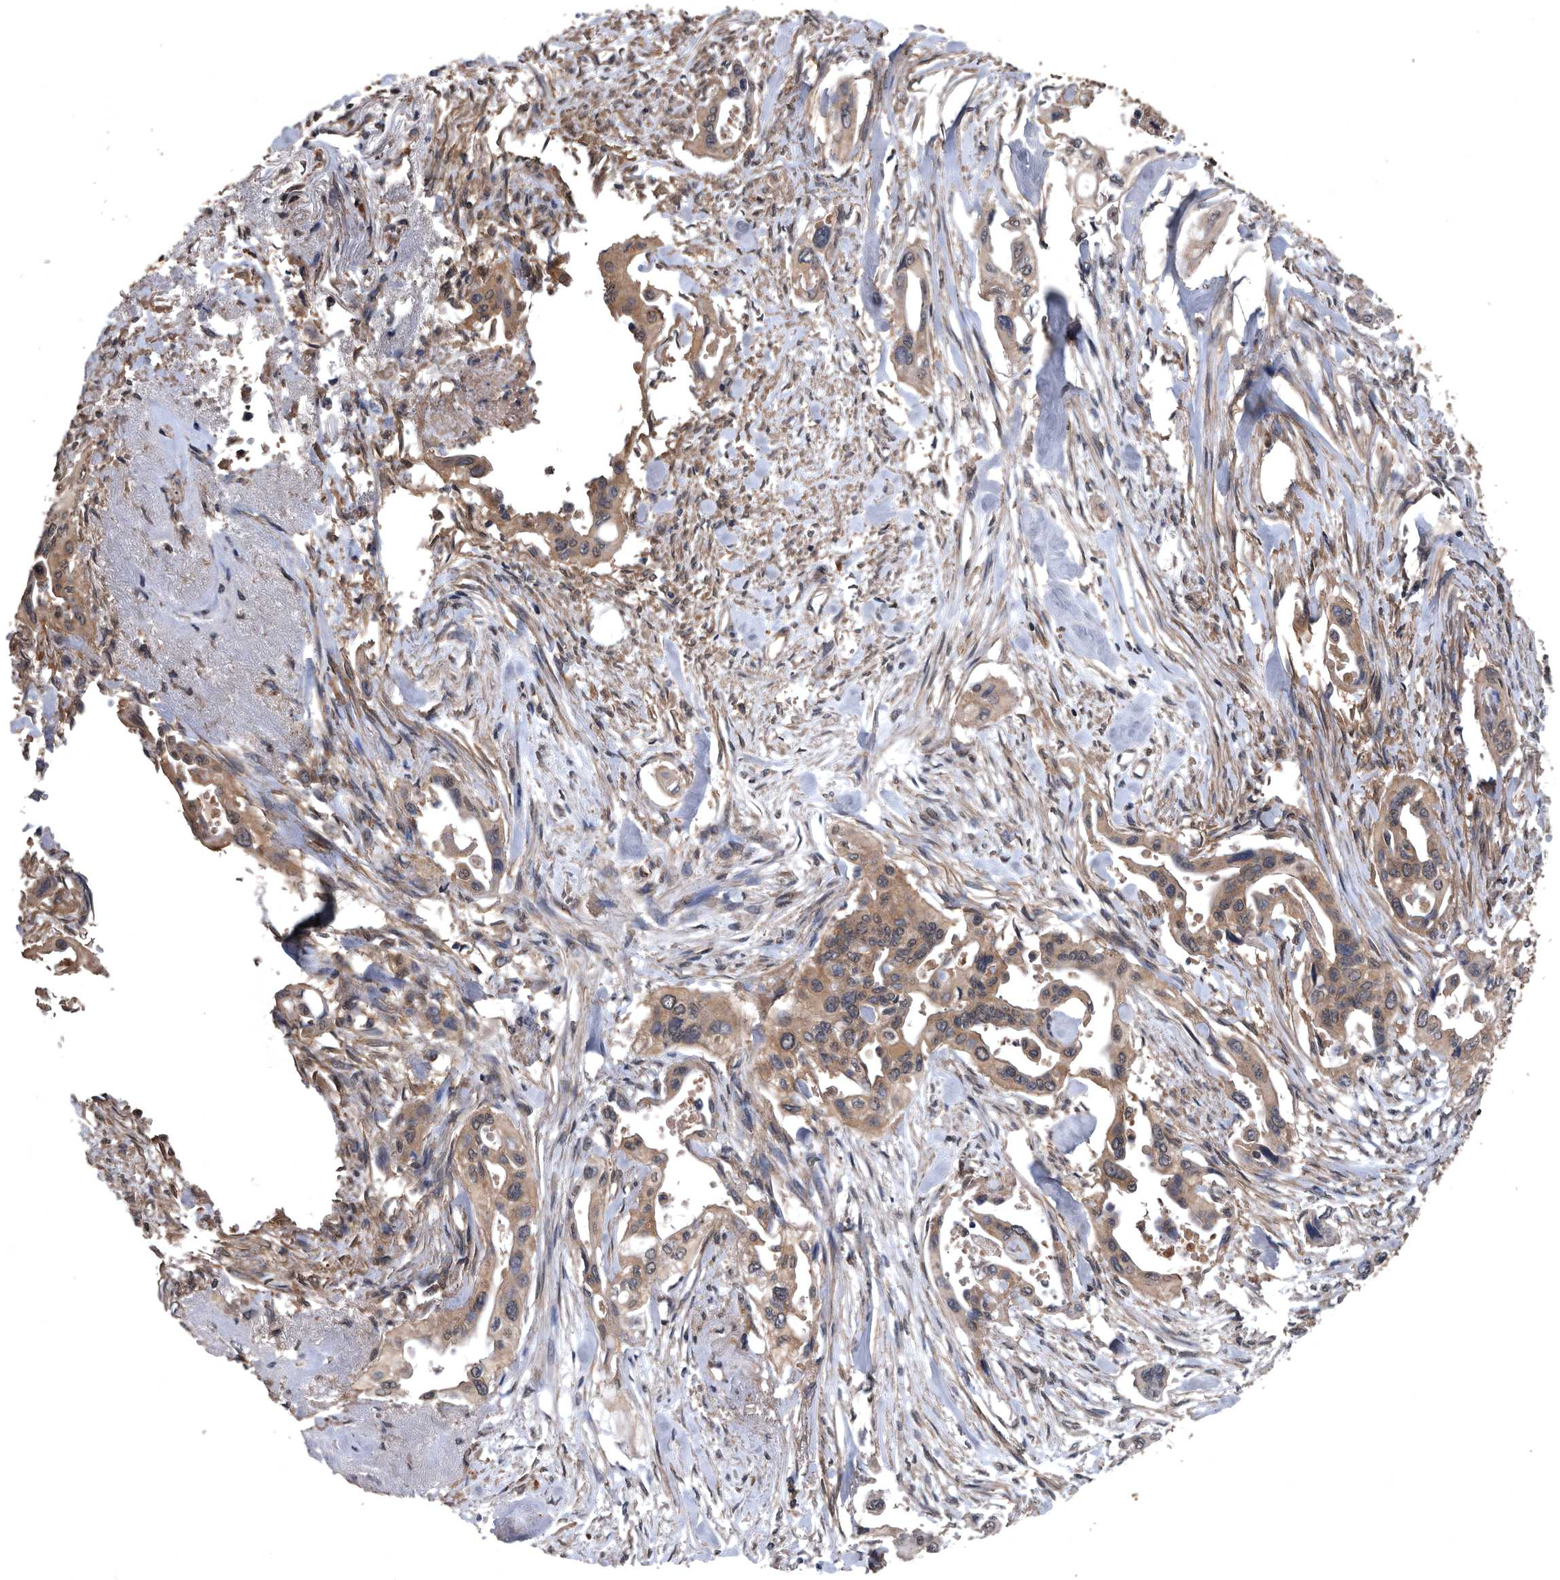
{"staining": {"intensity": "moderate", "quantity": ">75%", "location": "cytoplasmic/membranous"}, "tissue": "pancreatic cancer", "cell_type": "Tumor cells", "image_type": "cancer", "snomed": [{"axis": "morphology", "description": "Adenocarcinoma, NOS"}, {"axis": "topography", "description": "Pancreas"}], "caption": "Pancreatic cancer (adenocarcinoma) stained with a protein marker reveals moderate staining in tumor cells.", "gene": "NRBP1", "patient": {"sex": "male", "age": 77}}